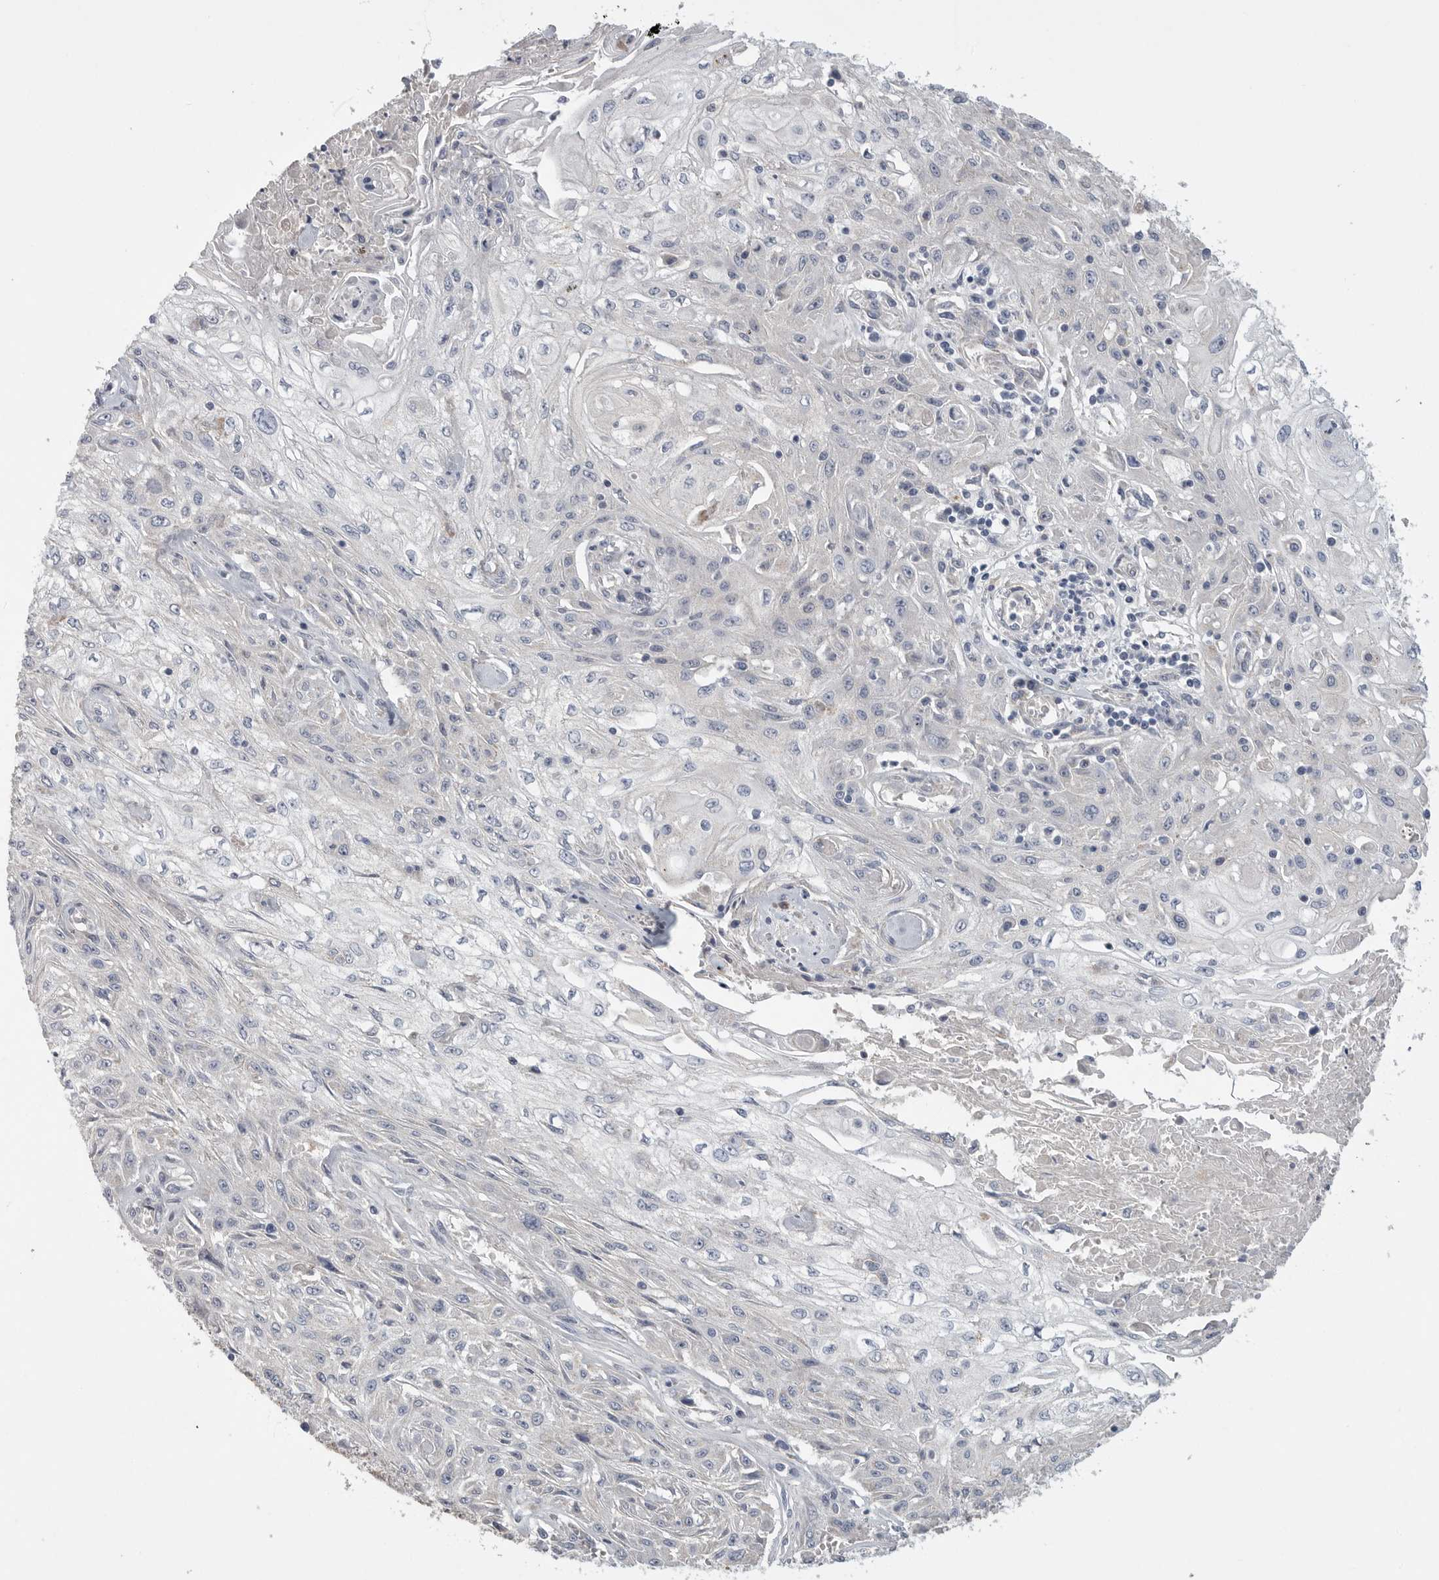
{"staining": {"intensity": "negative", "quantity": "none", "location": "none"}, "tissue": "skin cancer", "cell_type": "Tumor cells", "image_type": "cancer", "snomed": [{"axis": "morphology", "description": "Squamous cell carcinoma, NOS"}, {"axis": "morphology", "description": "Squamous cell carcinoma, metastatic, NOS"}, {"axis": "topography", "description": "Skin"}, {"axis": "topography", "description": "Lymph node"}], "caption": "A micrograph of human skin metastatic squamous cell carcinoma is negative for staining in tumor cells.", "gene": "SDC3", "patient": {"sex": "male", "age": 75}}